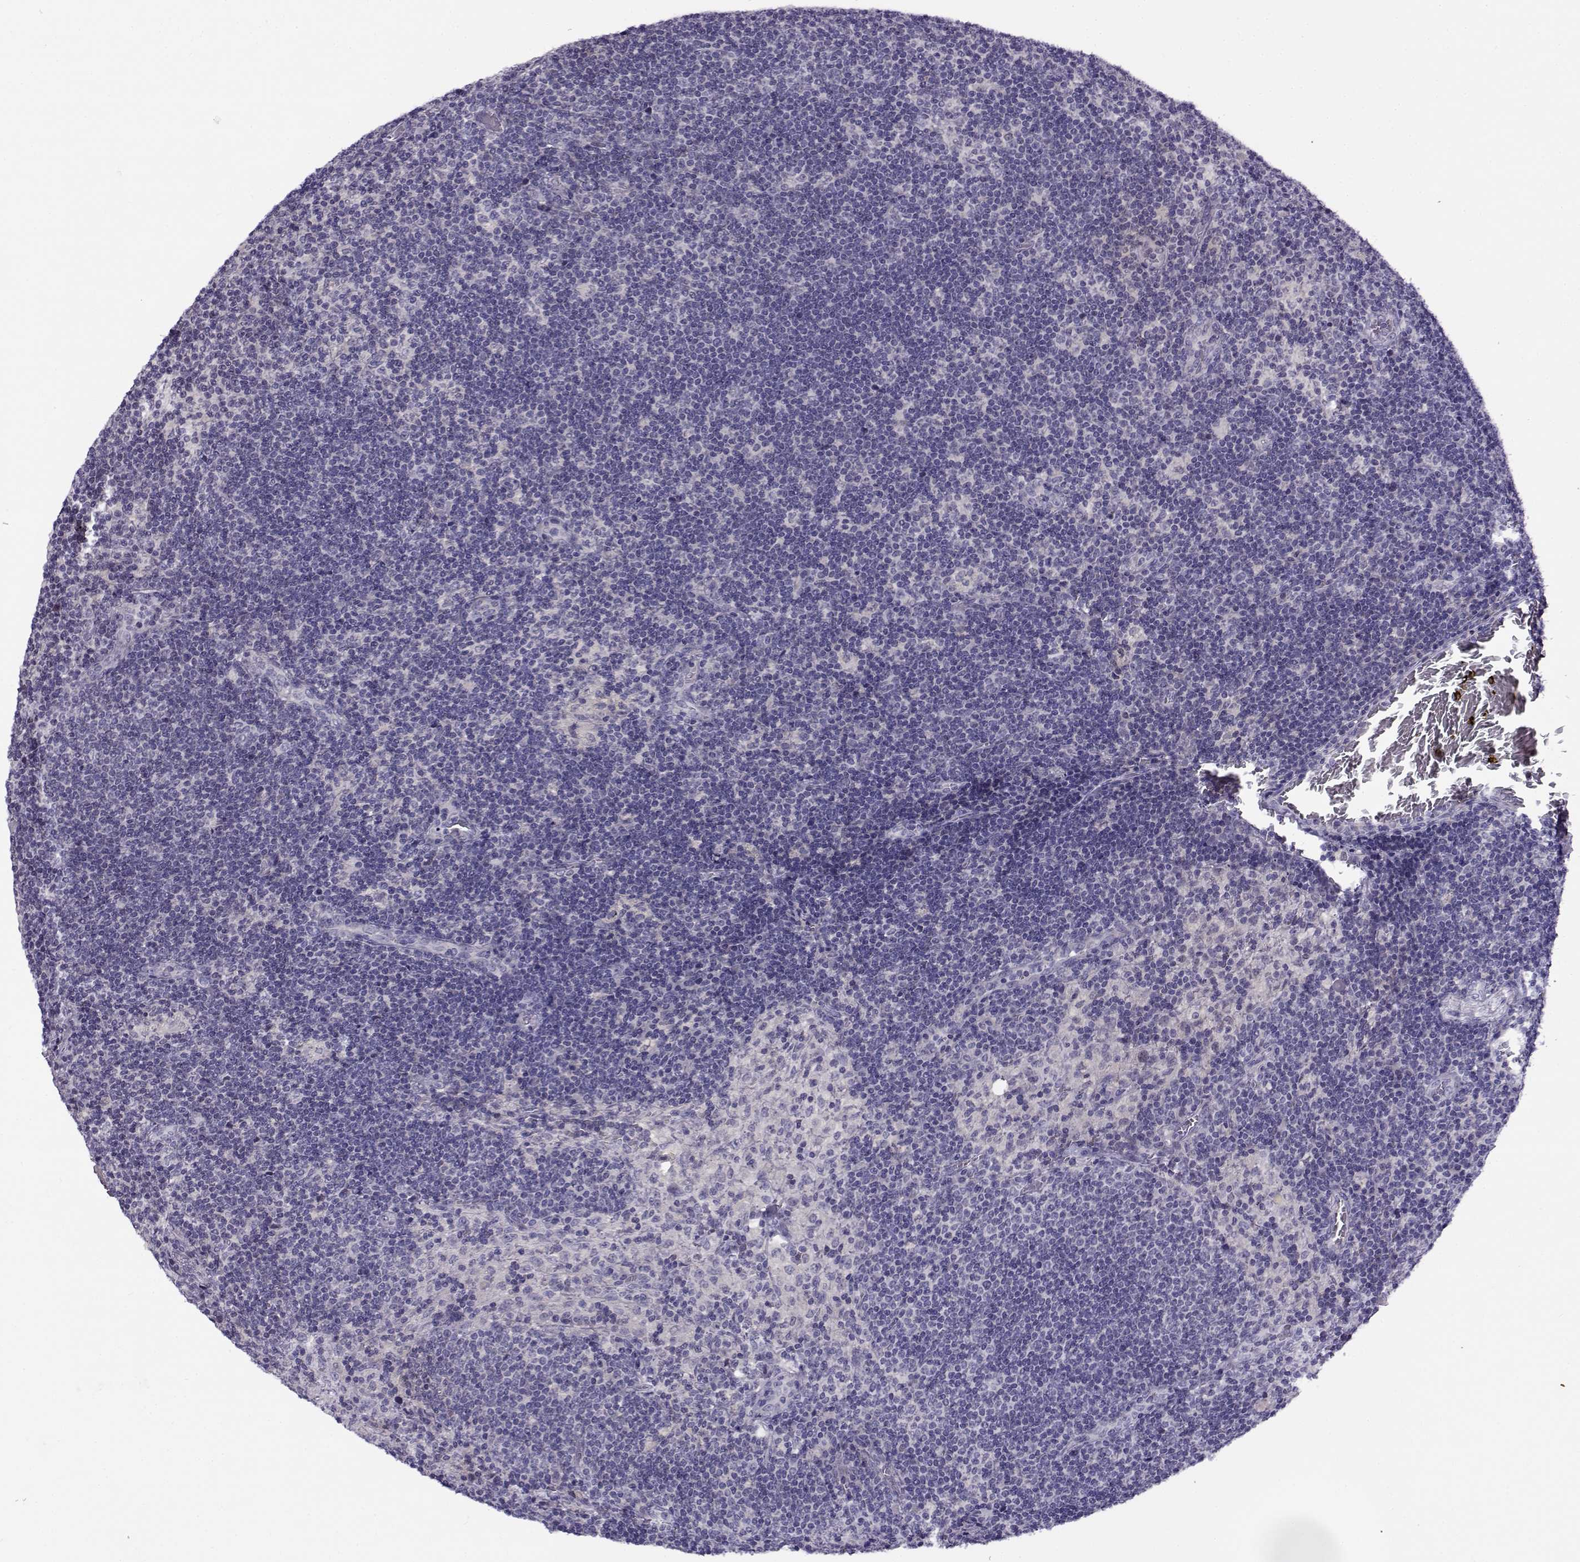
{"staining": {"intensity": "negative", "quantity": "none", "location": "none"}, "tissue": "lymph node", "cell_type": "Germinal center cells", "image_type": "normal", "snomed": [{"axis": "morphology", "description": "Normal tissue, NOS"}, {"axis": "topography", "description": "Lymph node"}], "caption": "The image reveals no staining of germinal center cells in benign lymph node.", "gene": "FEZF1", "patient": {"sex": "male", "age": 63}}